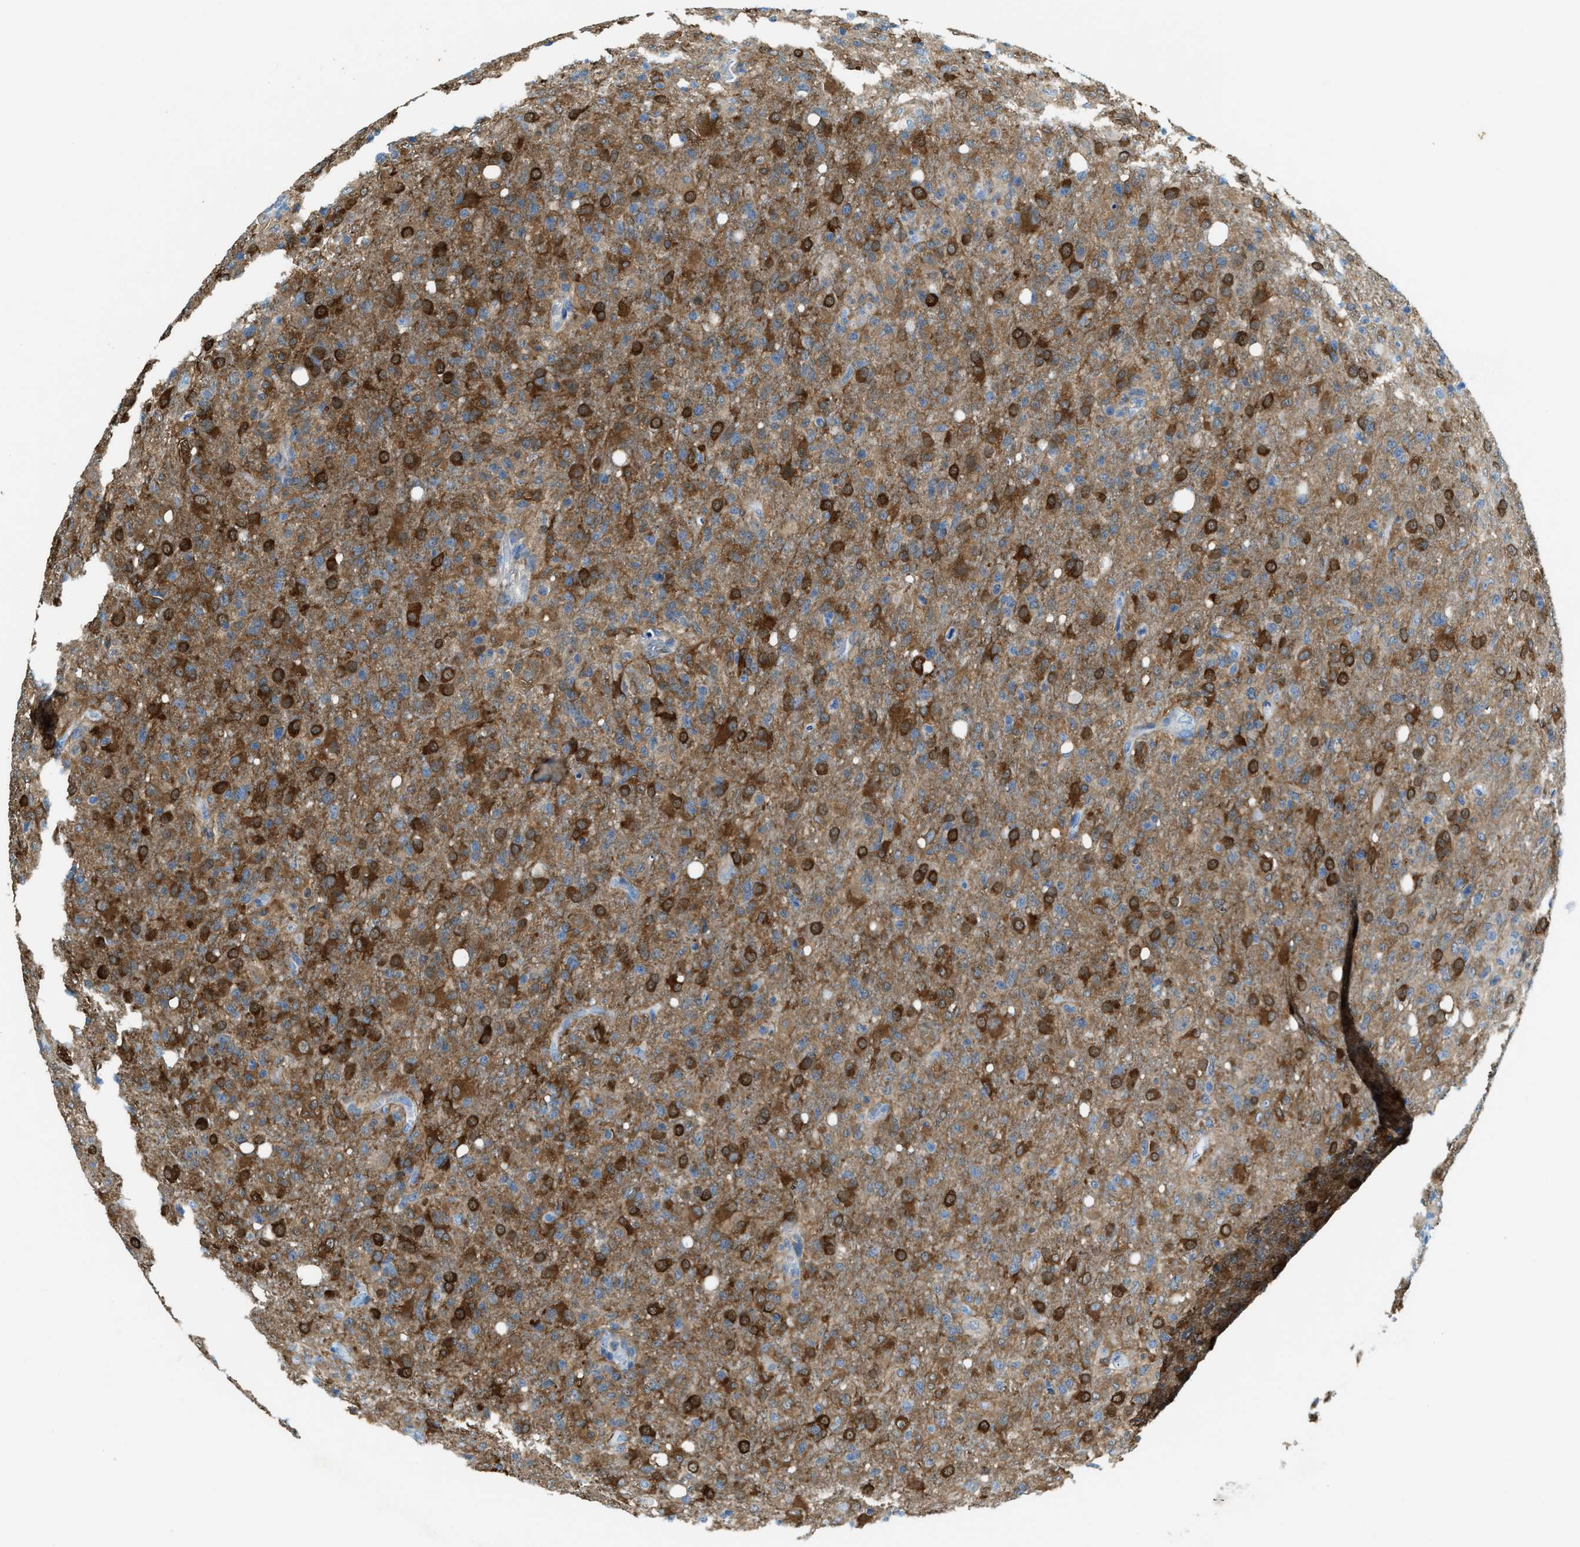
{"staining": {"intensity": "strong", "quantity": "25%-75%", "location": "cytoplasmic/membranous"}, "tissue": "glioma", "cell_type": "Tumor cells", "image_type": "cancer", "snomed": [{"axis": "morphology", "description": "Glioma, malignant, High grade"}, {"axis": "topography", "description": "Brain"}], "caption": "Immunohistochemistry (IHC) (DAB) staining of glioma exhibits strong cytoplasmic/membranous protein expression in about 25%-75% of tumor cells.", "gene": "MATCAP2", "patient": {"sex": "female", "age": 57}}